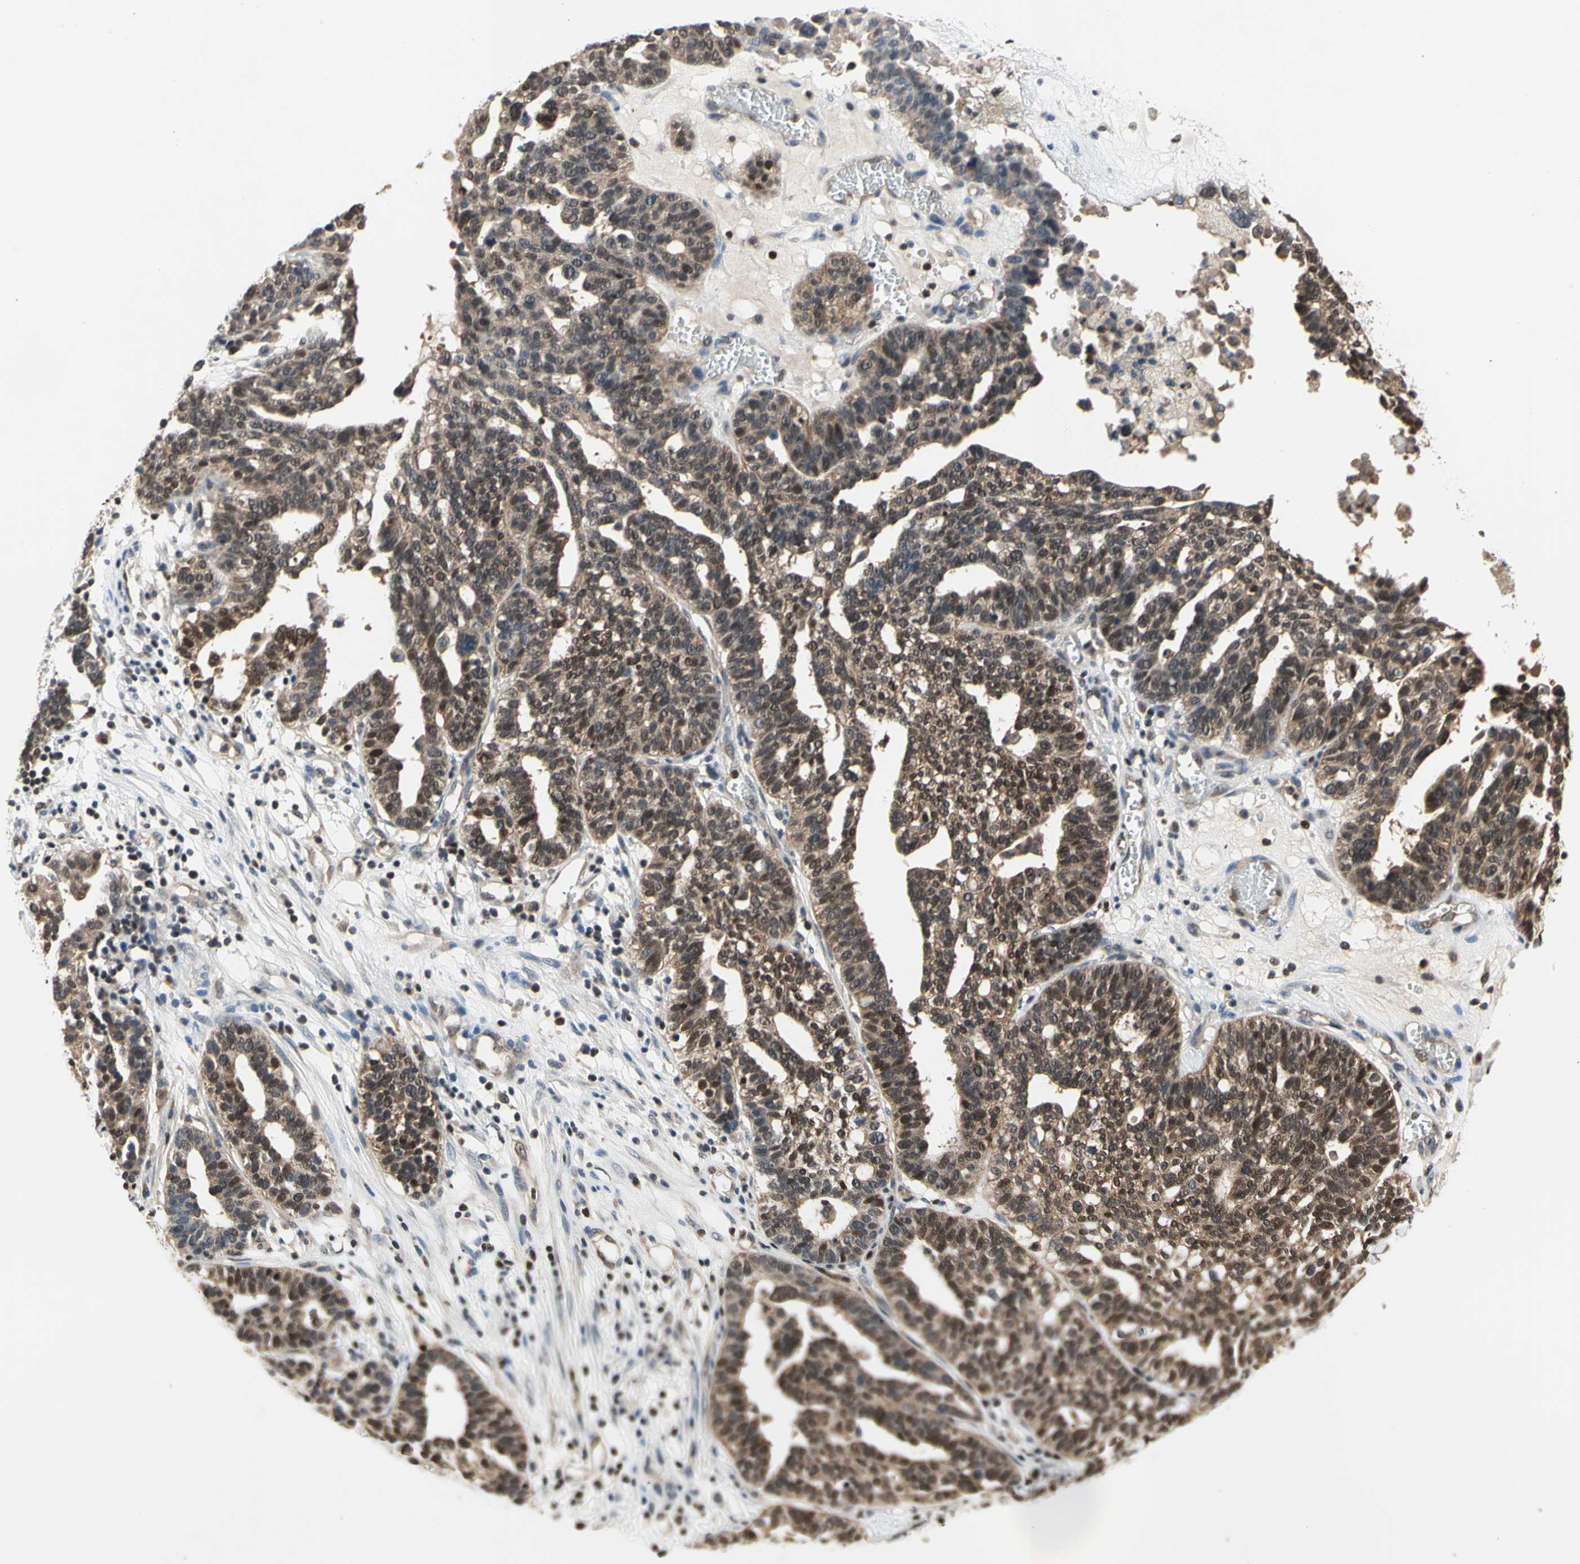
{"staining": {"intensity": "weak", "quantity": ">75%", "location": "cytoplasmic/membranous,nuclear"}, "tissue": "ovarian cancer", "cell_type": "Tumor cells", "image_type": "cancer", "snomed": [{"axis": "morphology", "description": "Cystadenocarcinoma, serous, NOS"}, {"axis": "topography", "description": "Ovary"}], "caption": "An IHC image of tumor tissue is shown. Protein staining in brown highlights weak cytoplasmic/membranous and nuclear positivity in ovarian serous cystadenocarcinoma within tumor cells. (brown staining indicates protein expression, while blue staining denotes nuclei).", "gene": "GSR", "patient": {"sex": "female", "age": 59}}